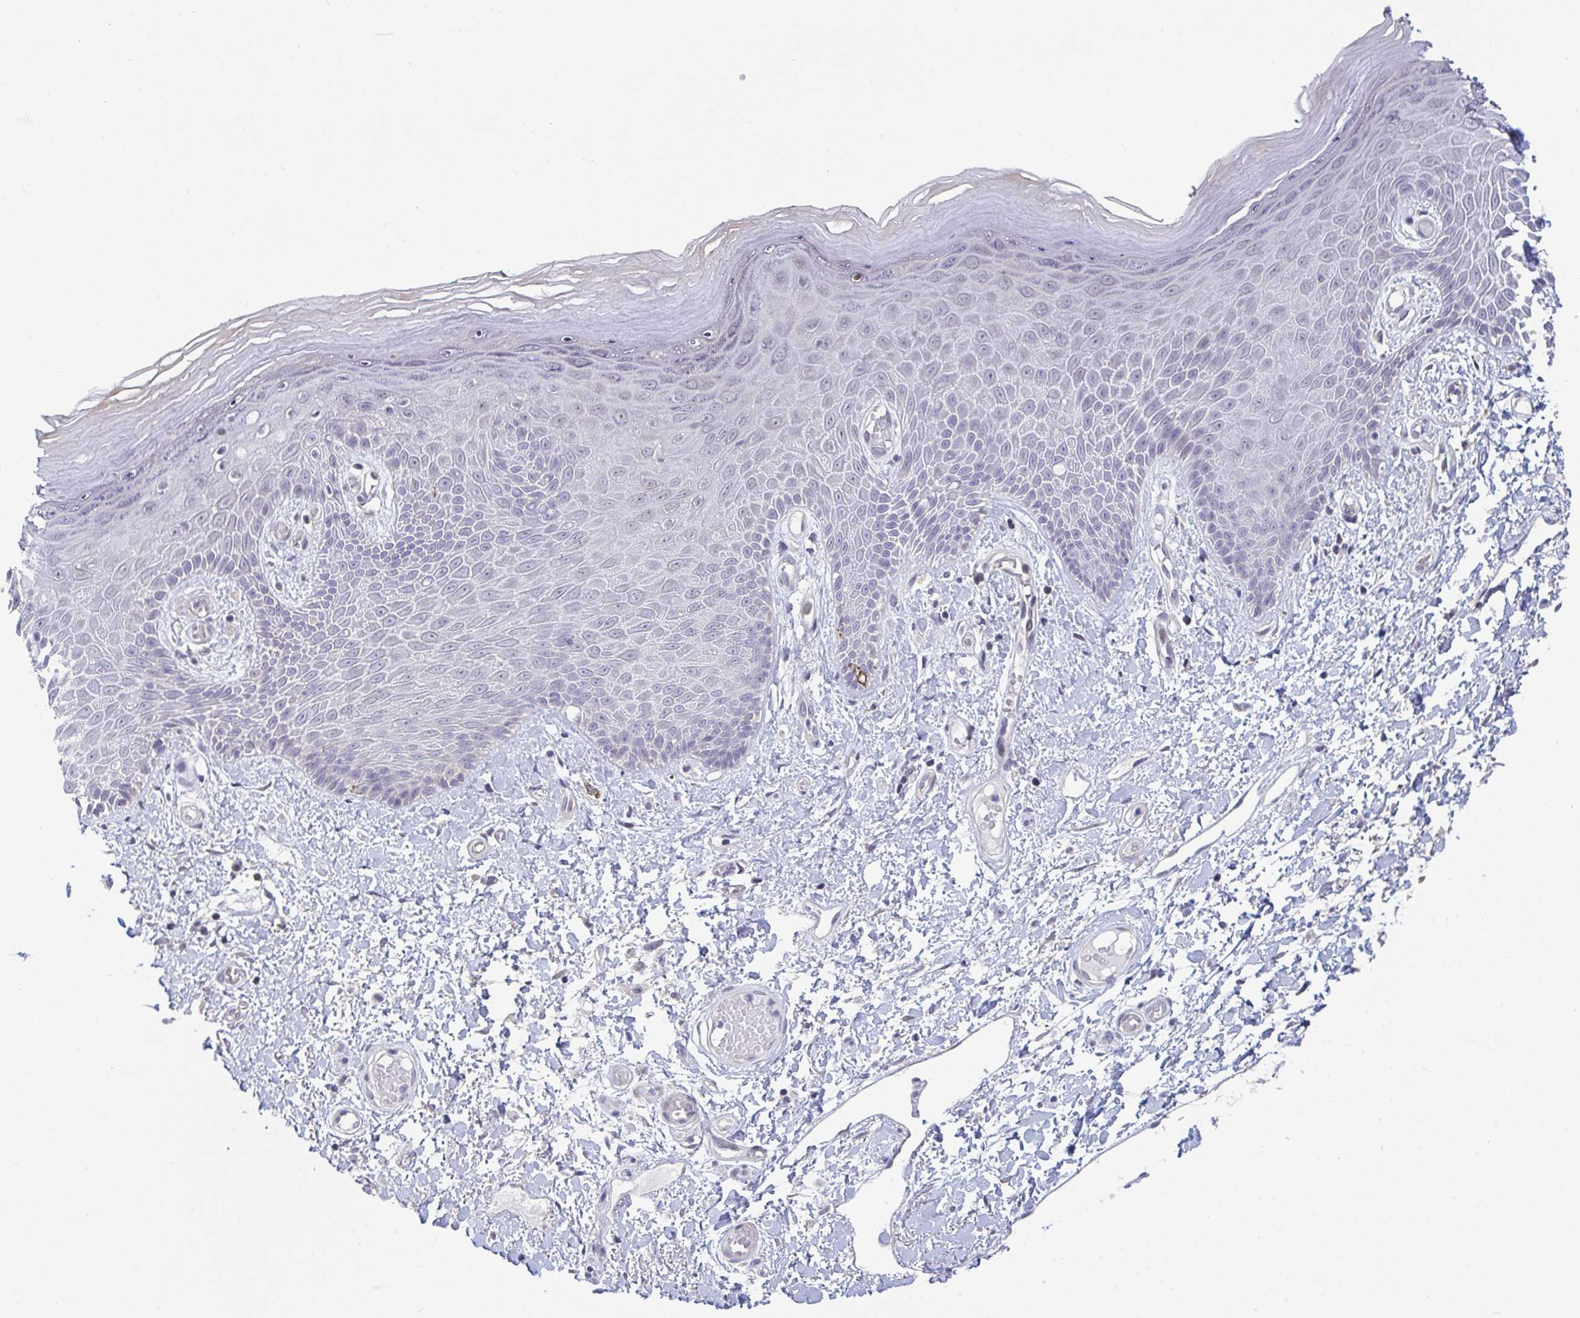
{"staining": {"intensity": "negative", "quantity": "none", "location": "none"}, "tissue": "skin", "cell_type": "Epidermal cells", "image_type": "normal", "snomed": [{"axis": "morphology", "description": "Normal tissue, NOS"}, {"axis": "topography", "description": "Anal"}, {"axis": "topography", "description": "Peripheral nerve tissue"}], "caption": "The micrograph displays no significant positivity in epidermal cells of skin. (Immunohistochemistry (ihc), brightfield microscopy, high magnification).", "gene": "FAM156A", "patient": {"sex": "male", "age": 78}}